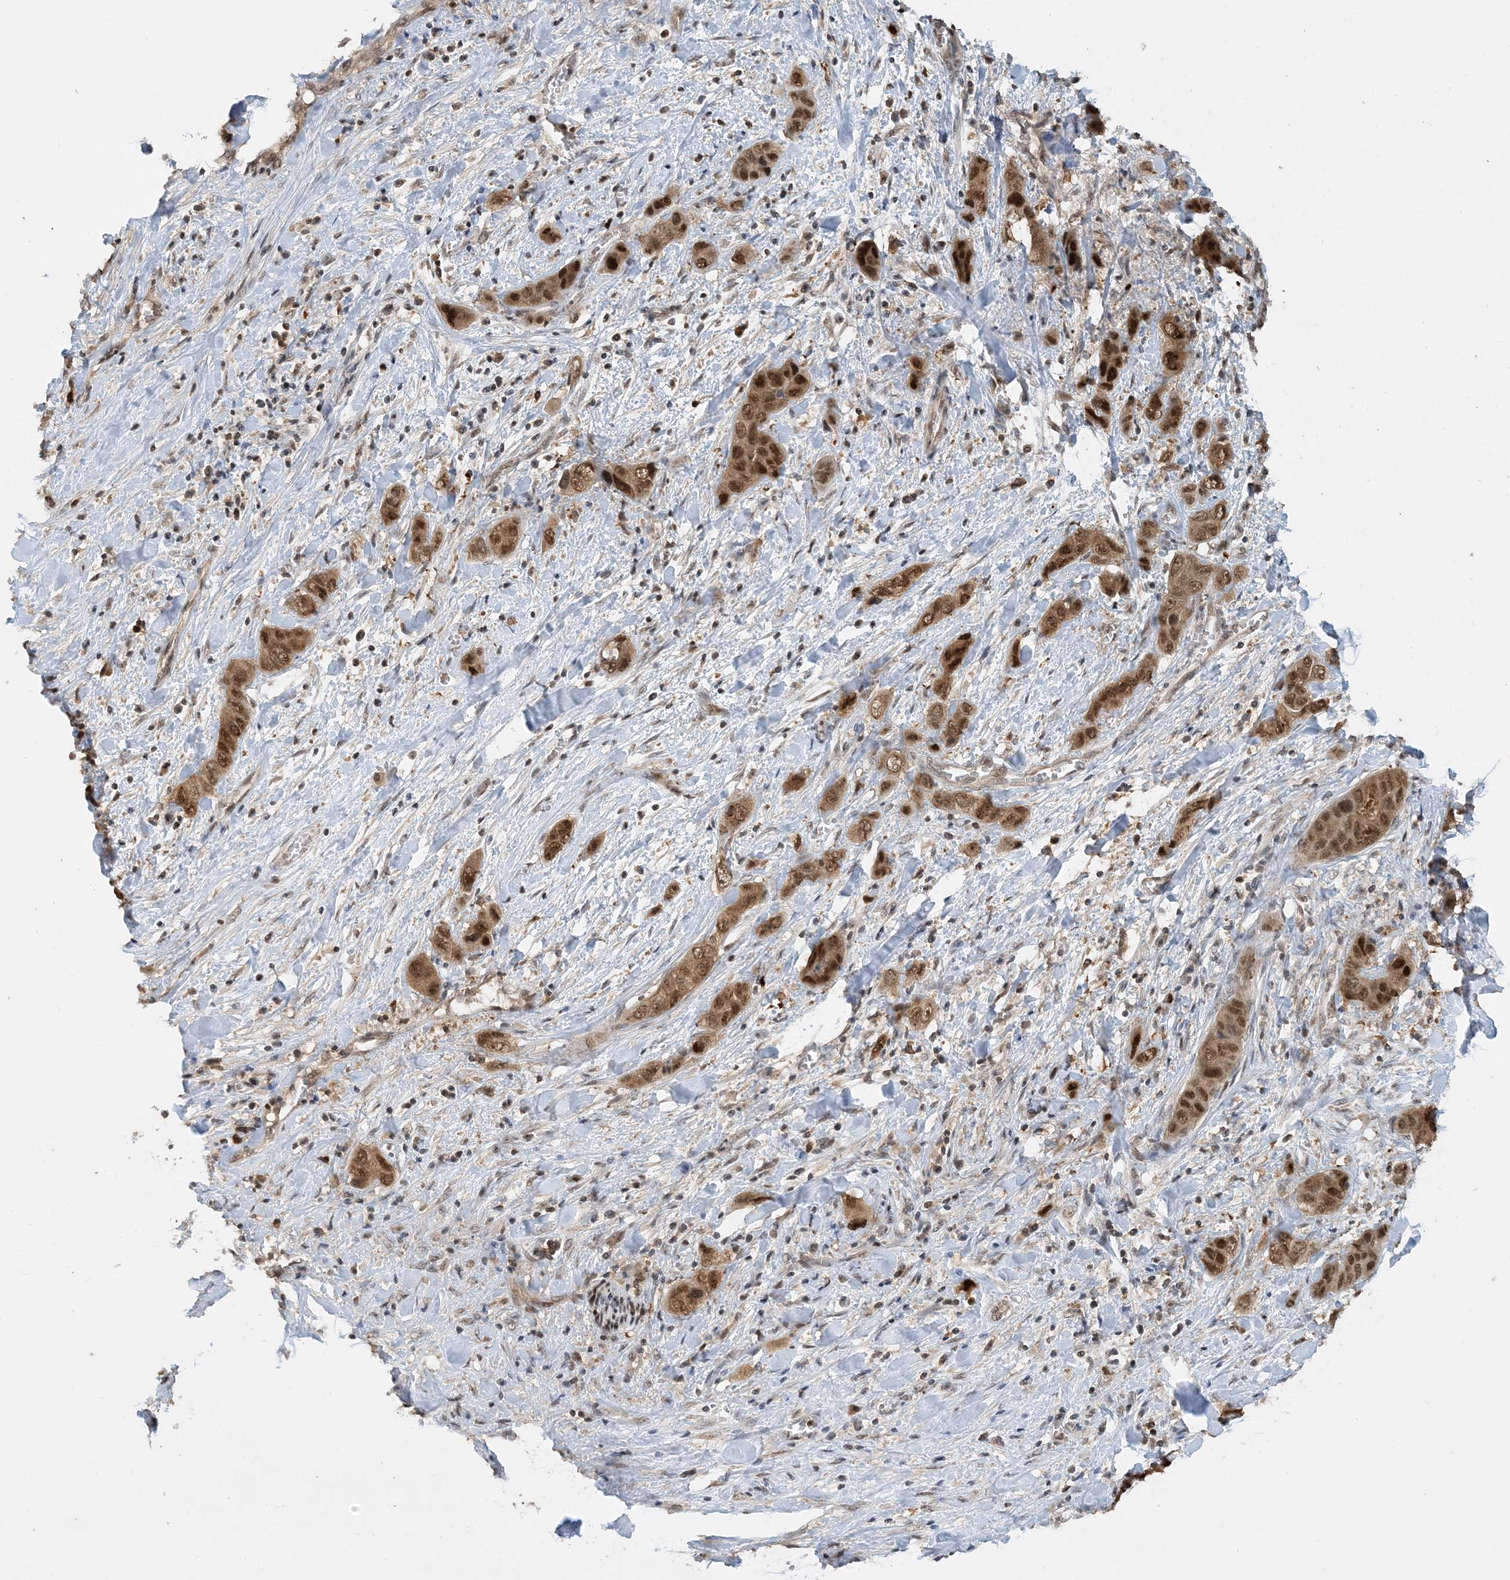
{"staining": {"intensity": "moderate", "quantity": ">75%", "location": "cytoplasmic/membranous,nuclear"}, "tissue": "liver cancer", "cell_type": "Tumor cells", "image_type": "cancer", "snomed": [{"axis": "morphology", "description": "Cholangiocarcinoma"}, {"axis": "topography", "description": "Liver"}], "caption": "Protein expression analysis of liver cancer reveals moderate cytoplasmic/membranous and nuclear positivity in about >75% of tumor cells.", "gene": "ACYP2", "patient": {"sex": "female", "age": 52}}